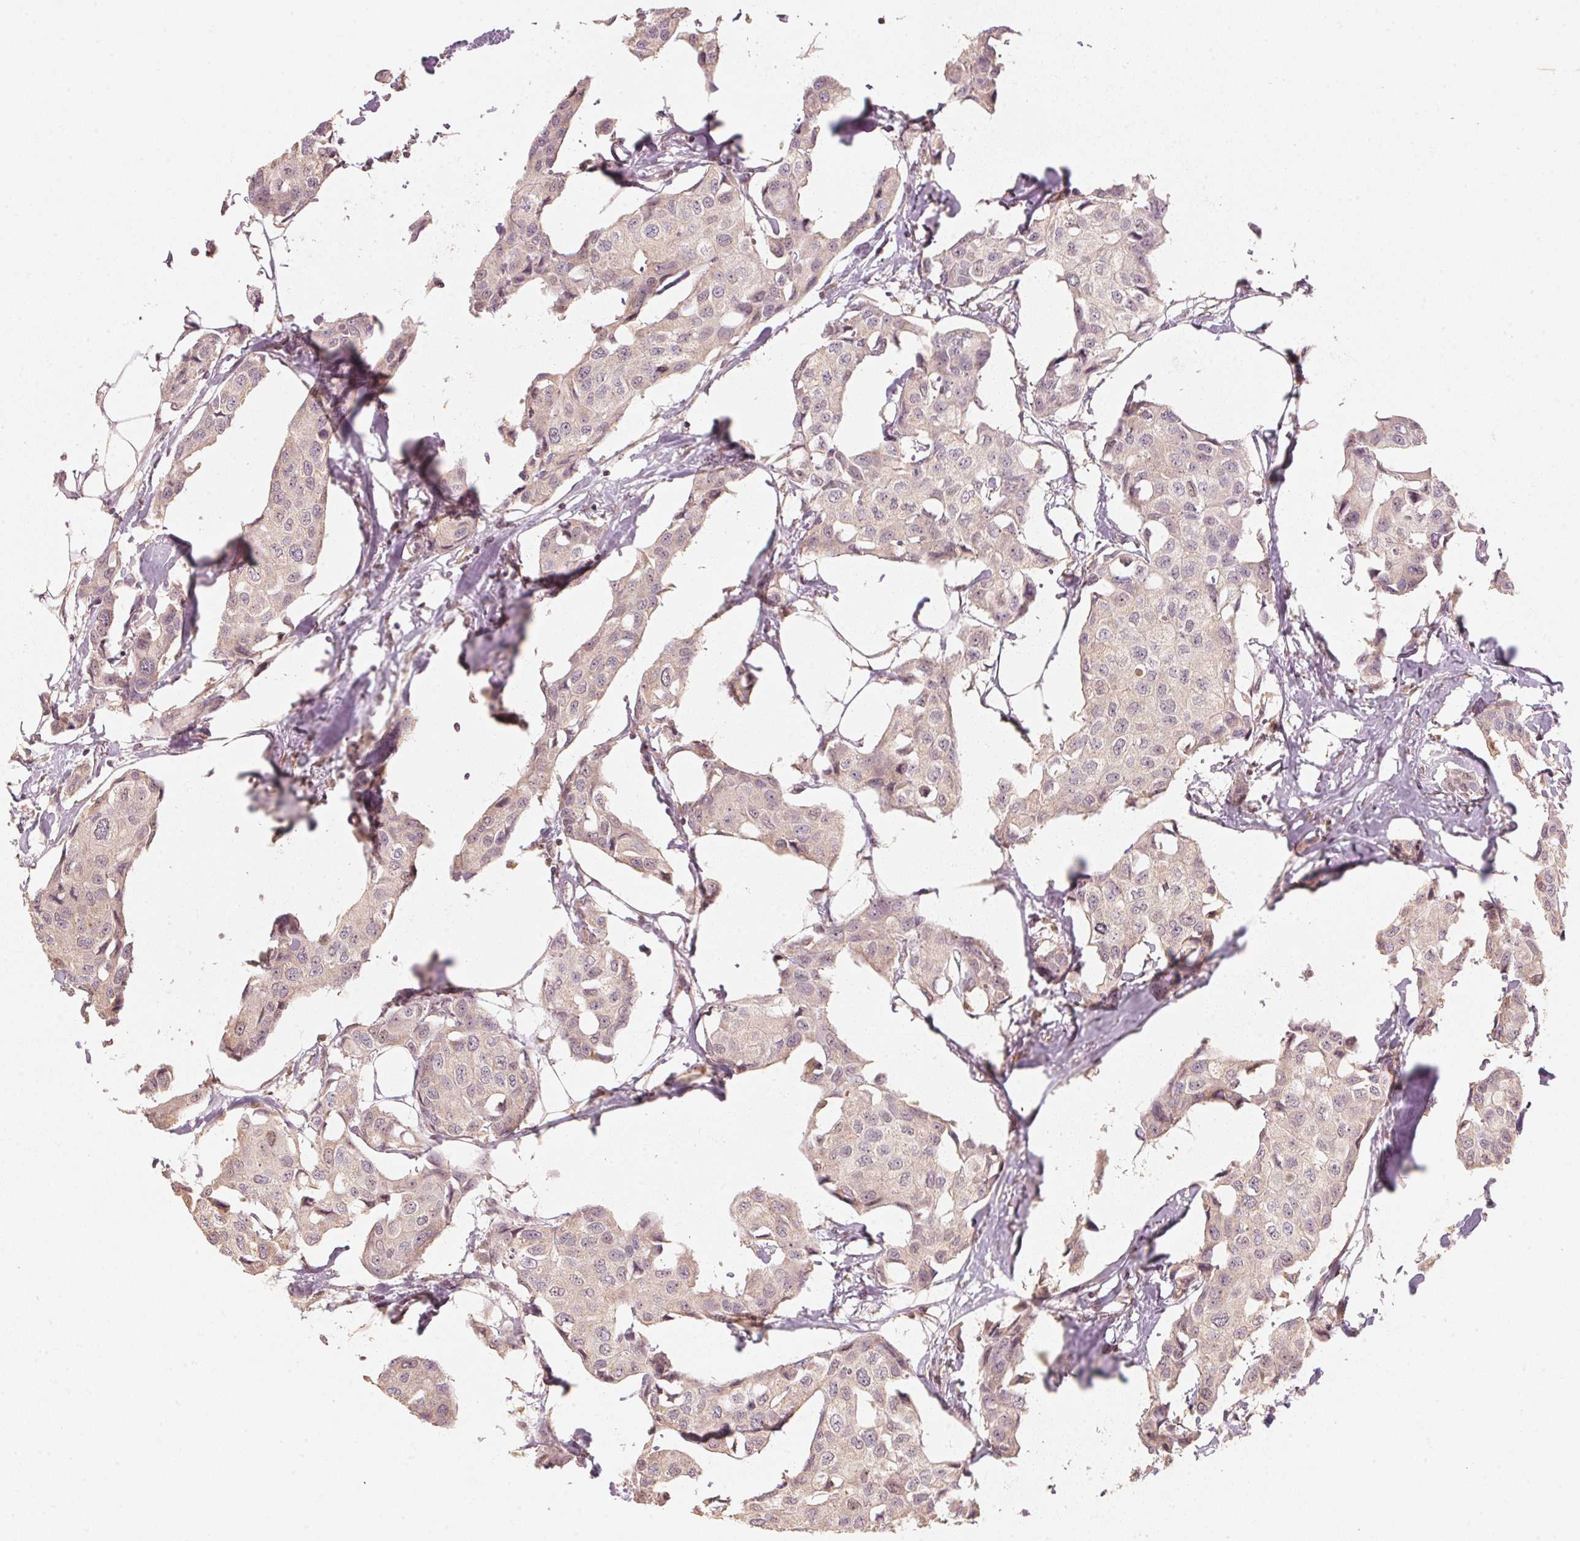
{"staining": {"intensity": "weak", "quantity": "25%-75%", "location": "cytoplasmic/membranous"}, "tissue": "breast cancer", "cell_type": "Tumor cells", "image_type": "cancer", "snomed": [{"axis": "morphology", "description": "Duct carcinoma"}, {"axis": "topography", "description": "Breast"}], "caption": "Immunohistochemical staining of breast intraductal carcinoma displays low levels of weak cytoplasmic/membranous protein staining in about 25%-75% of tumor cells.", "gene": "C2orf73", "patient": {"sex": "female", "age": 80}}